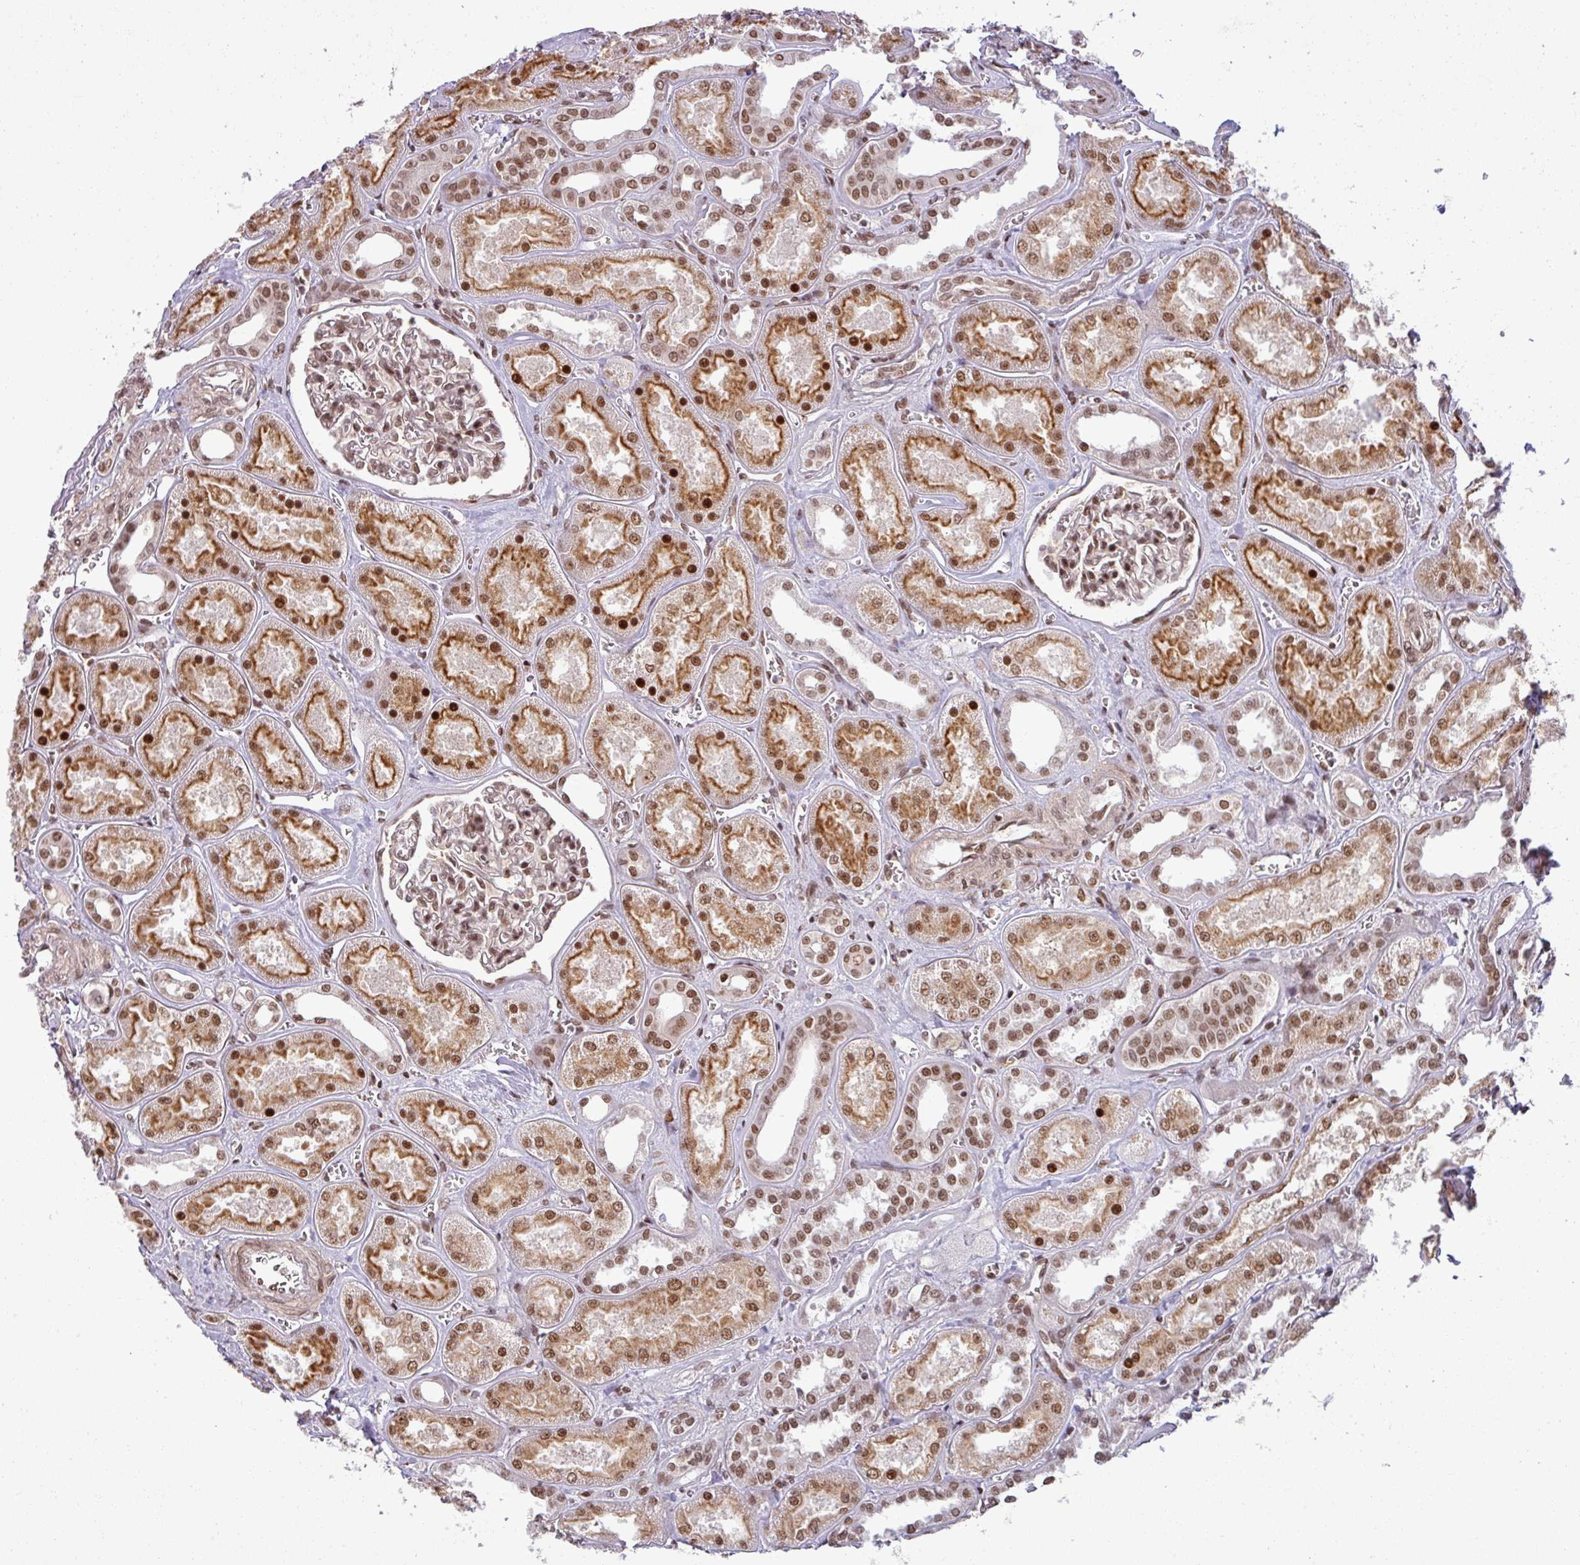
{"staining": {"intensity": "moderate", "quantity": "25%-75%", "location": "nuclear"}, "tissue": "kidney", "cell_type": "Cells in glomeruli", "image_type": "normal", "snomed": [{"axis": "morphology", "description": "Normal tissue, NOS"}, {"axis": "morphology", "description": "Adenocarcinoma, NOS"}, {"axis": "topography", "description": "Kidney"}], "caption": "Normal kidney demonstrates moderate nuclear expression in about 25%-75% of cells in glomeruli.", "gene": "PTPN20", "patient": {"sex": "female", "age": 68}}